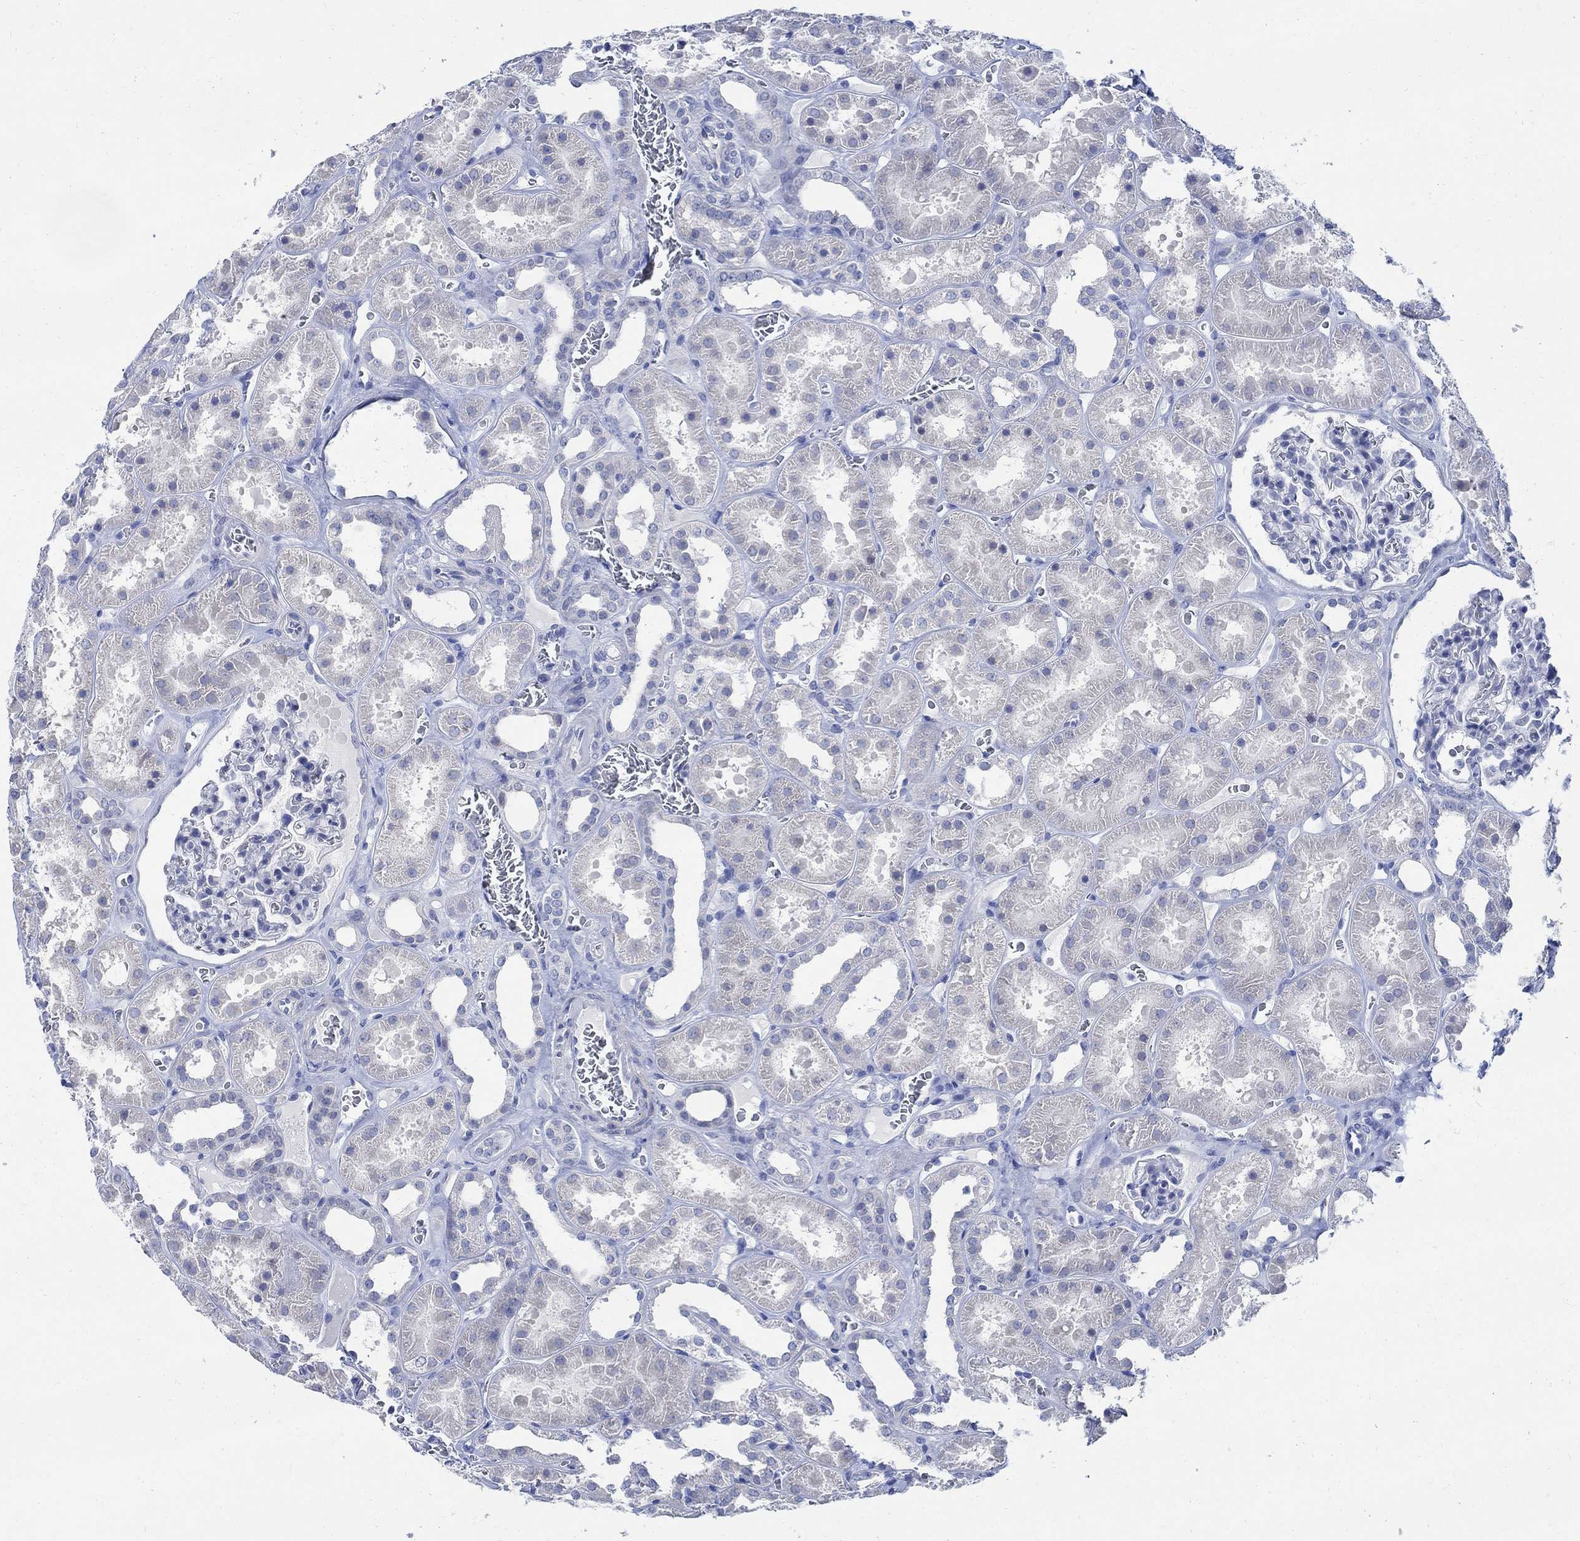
{"staining": {"intensity": "negative", "quantity": "none", "location": "none"}, "tissue": "kidney", "cell_type": "Cells in glomeruli", "image_type": "normal", "snomed": [{"axis": "morphology", "description": "Normal tissue, NOS"}, {"axis": "topography", "description": "Kidney"}], "caption": "Immunohistochemical staining of benign human kidney reveals no significant expression in cells in glomeruli.", "gene": "CAMK2N1", "patient": {"sex": "female", "age": 41}}